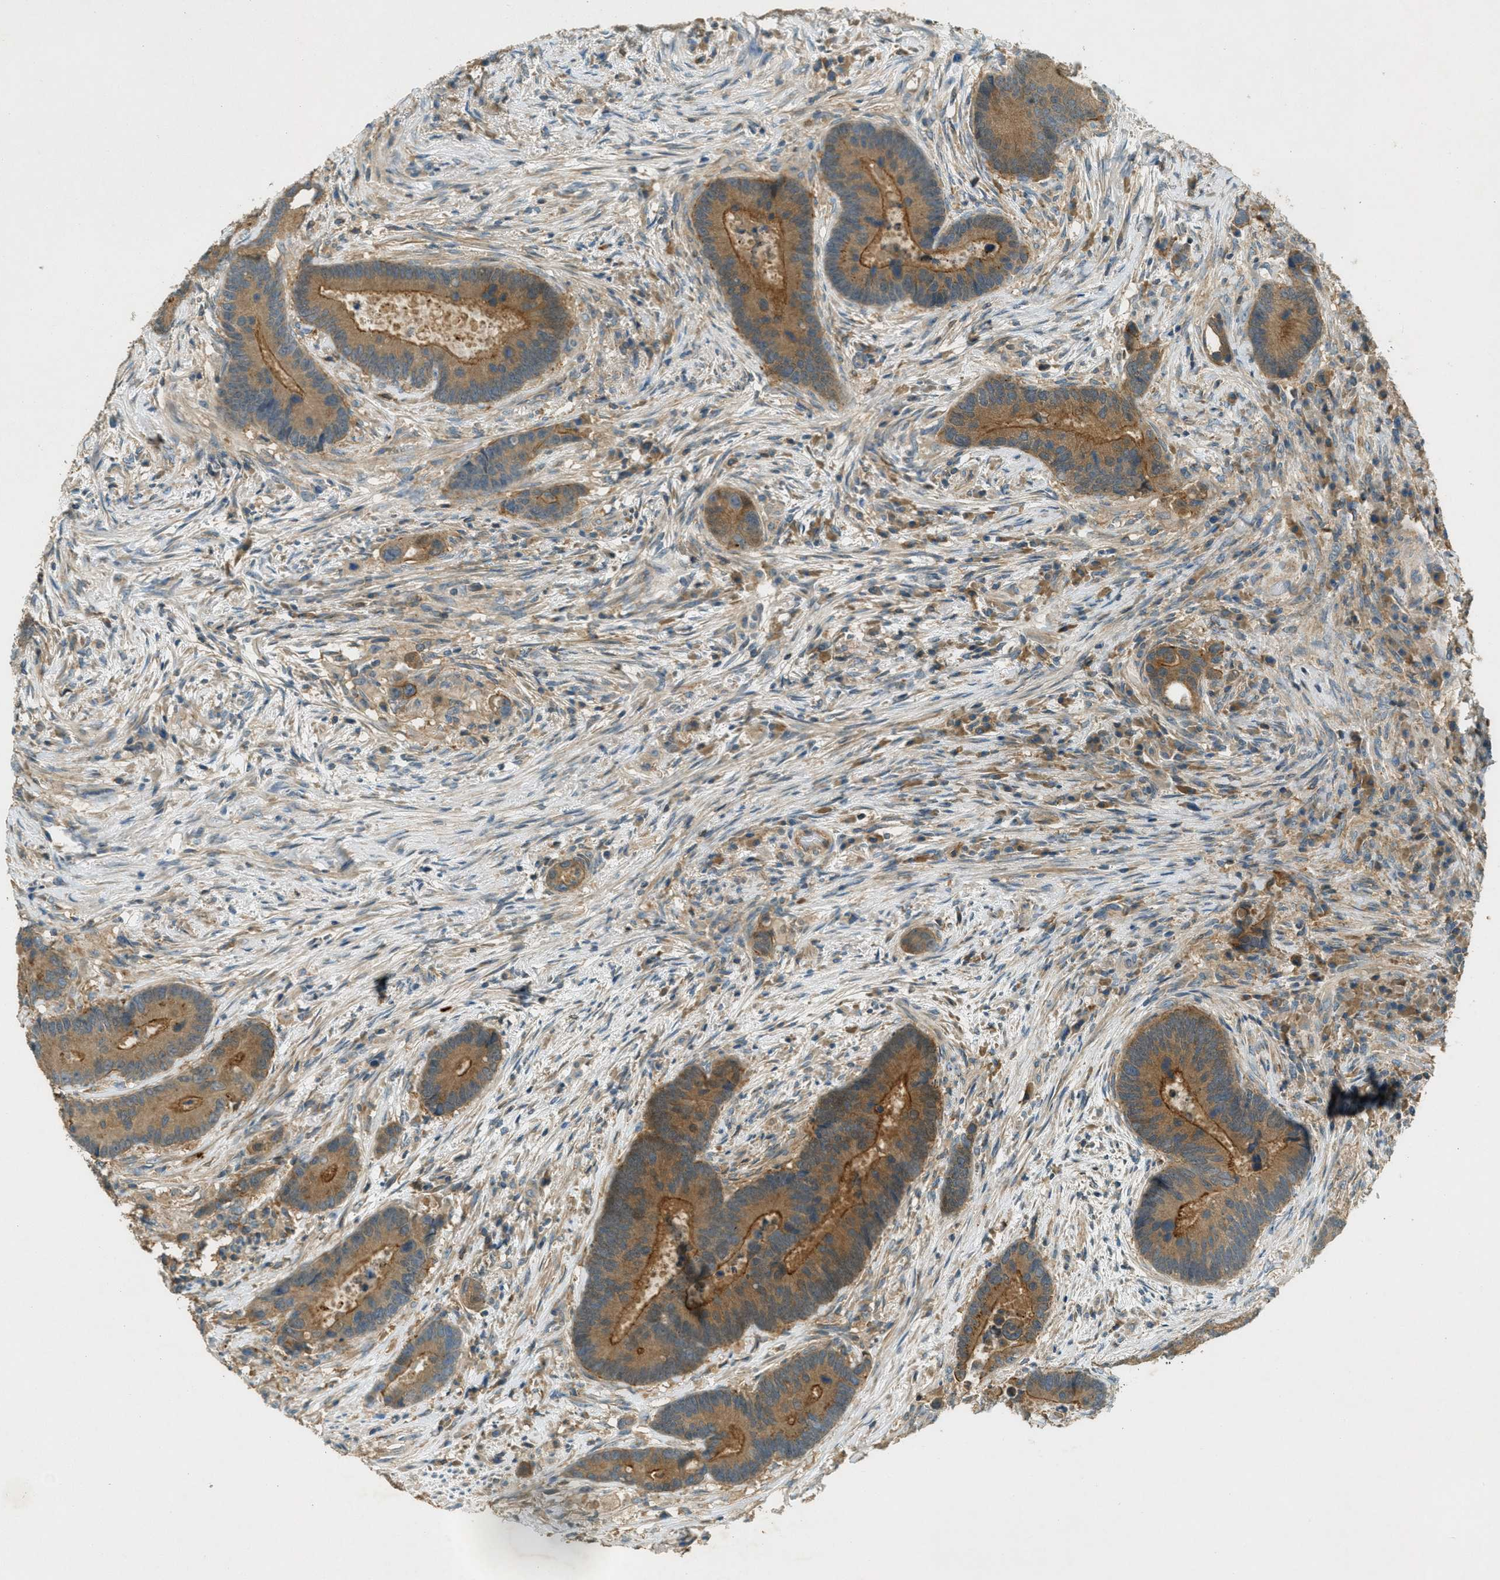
{"staining": {"intensity": "moderate", "quantity": ">75%", "location": "cytoplasmic/membranous"}, "tissue": "colorectal cancer", "cell_type": "Tumor cells", "image_type": "cancer", "snomed": [{"axis": "morphology", "description": "Adenocarcinoma, NOS"}, {"axis": "topography", "description": "Rectum"}], "caption": "This micrograph displays immunohistochemistry (IHC) staining of human colorectal cancer (adenocarcinoma), with medium moderate cytoplasmic/membranous positivity in about >75% of tumor cells.", "gene": "NUDT4", "patient": {"sex": "female", "age": 89}}